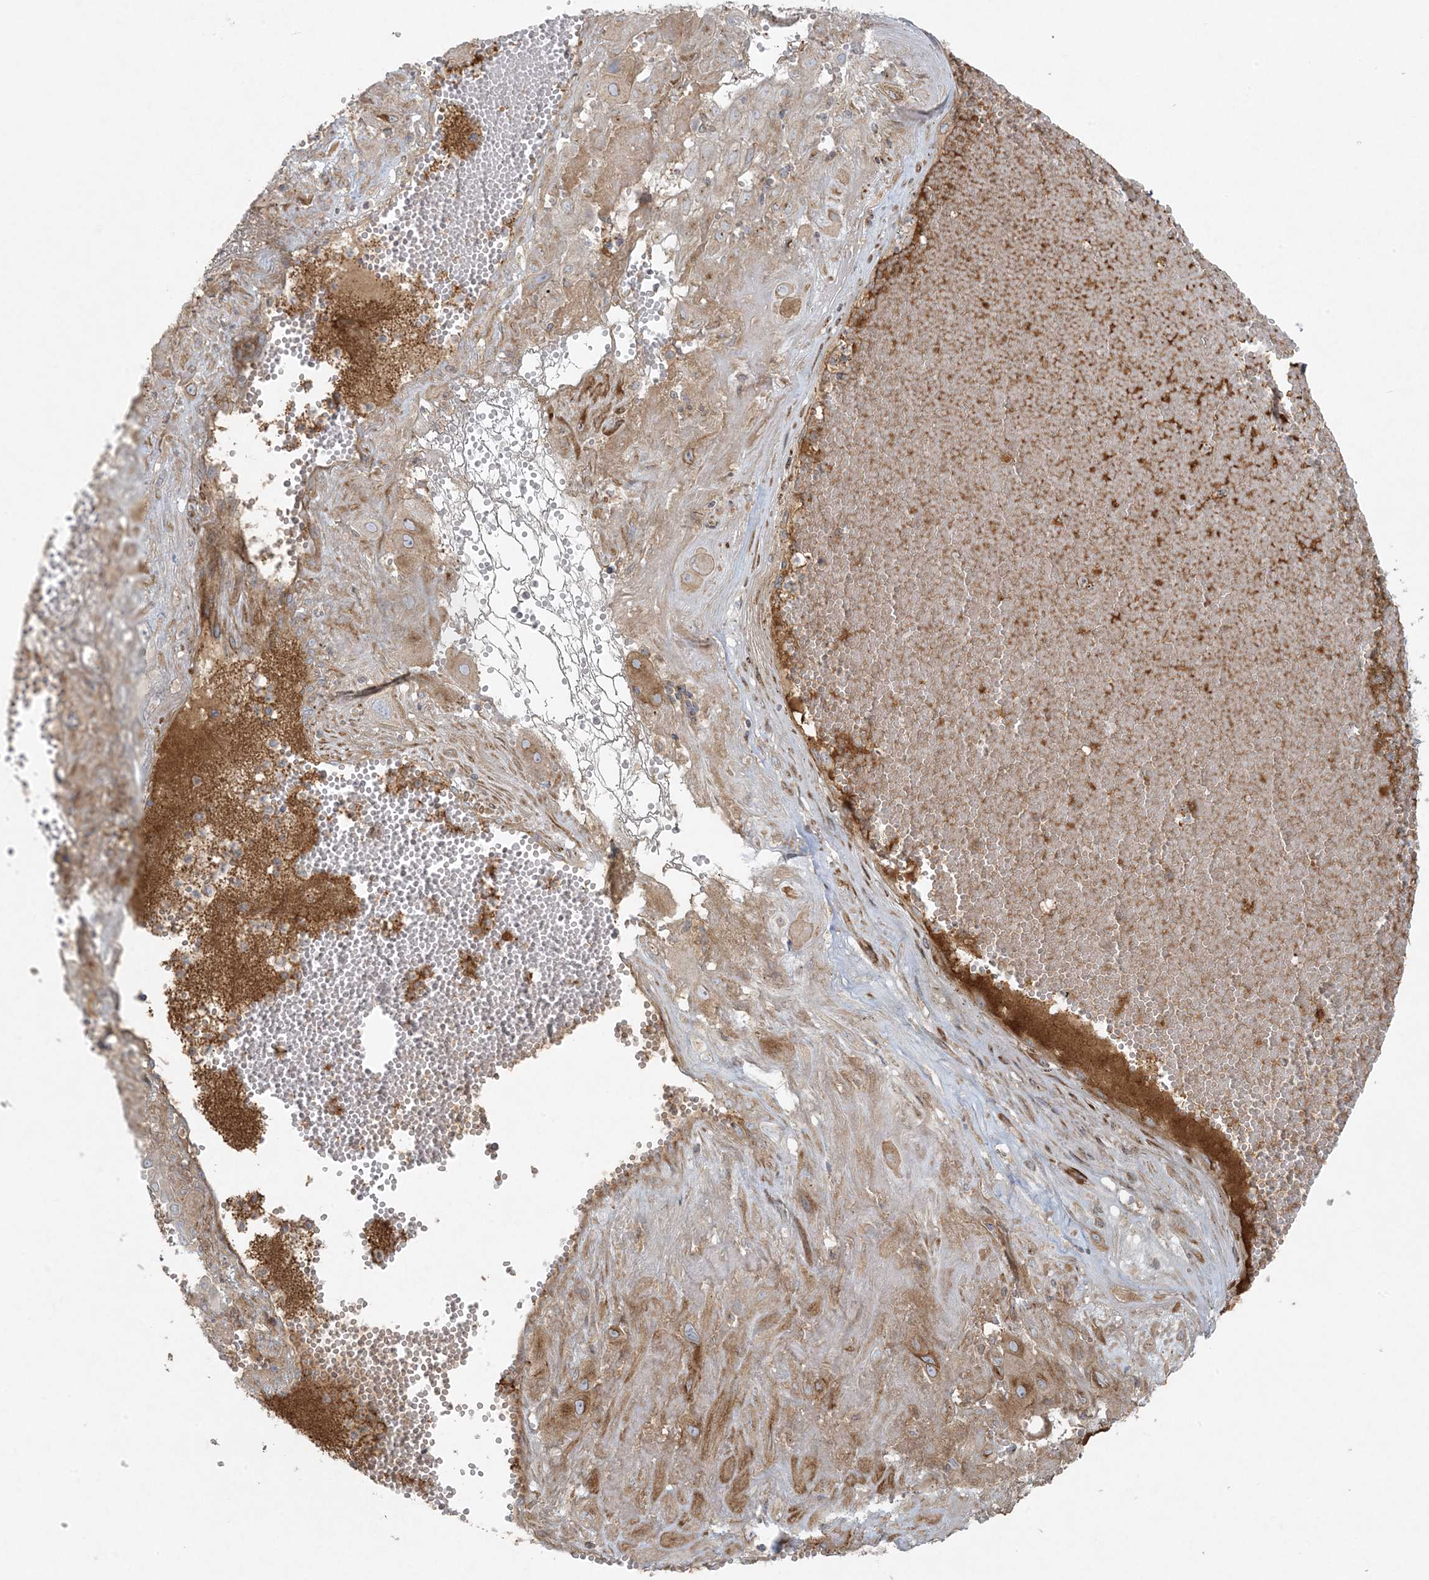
{"staining": {"intensity": "moderate", "quantity": ">75%", "location": "cytoplasmic/membranous"}, "tissue": "cervical cancer", "cell_type": "Tumor cells", "image_type": "cancer", "snomed": [{"axis": "morphology", "description": "Squamous cell carcinoma, NOS"}, {"axis": "topography", "description": "Cervix"}], "caption": "Immunohistochemical staining of cervical squamous cell carcinoma reveals medium levels of moderate cytoplasmic/membranous protein positivity in about >75% of tumor cells.", "gene": "PIK3R4", "patient": {"sex": "female", "age": 34}}